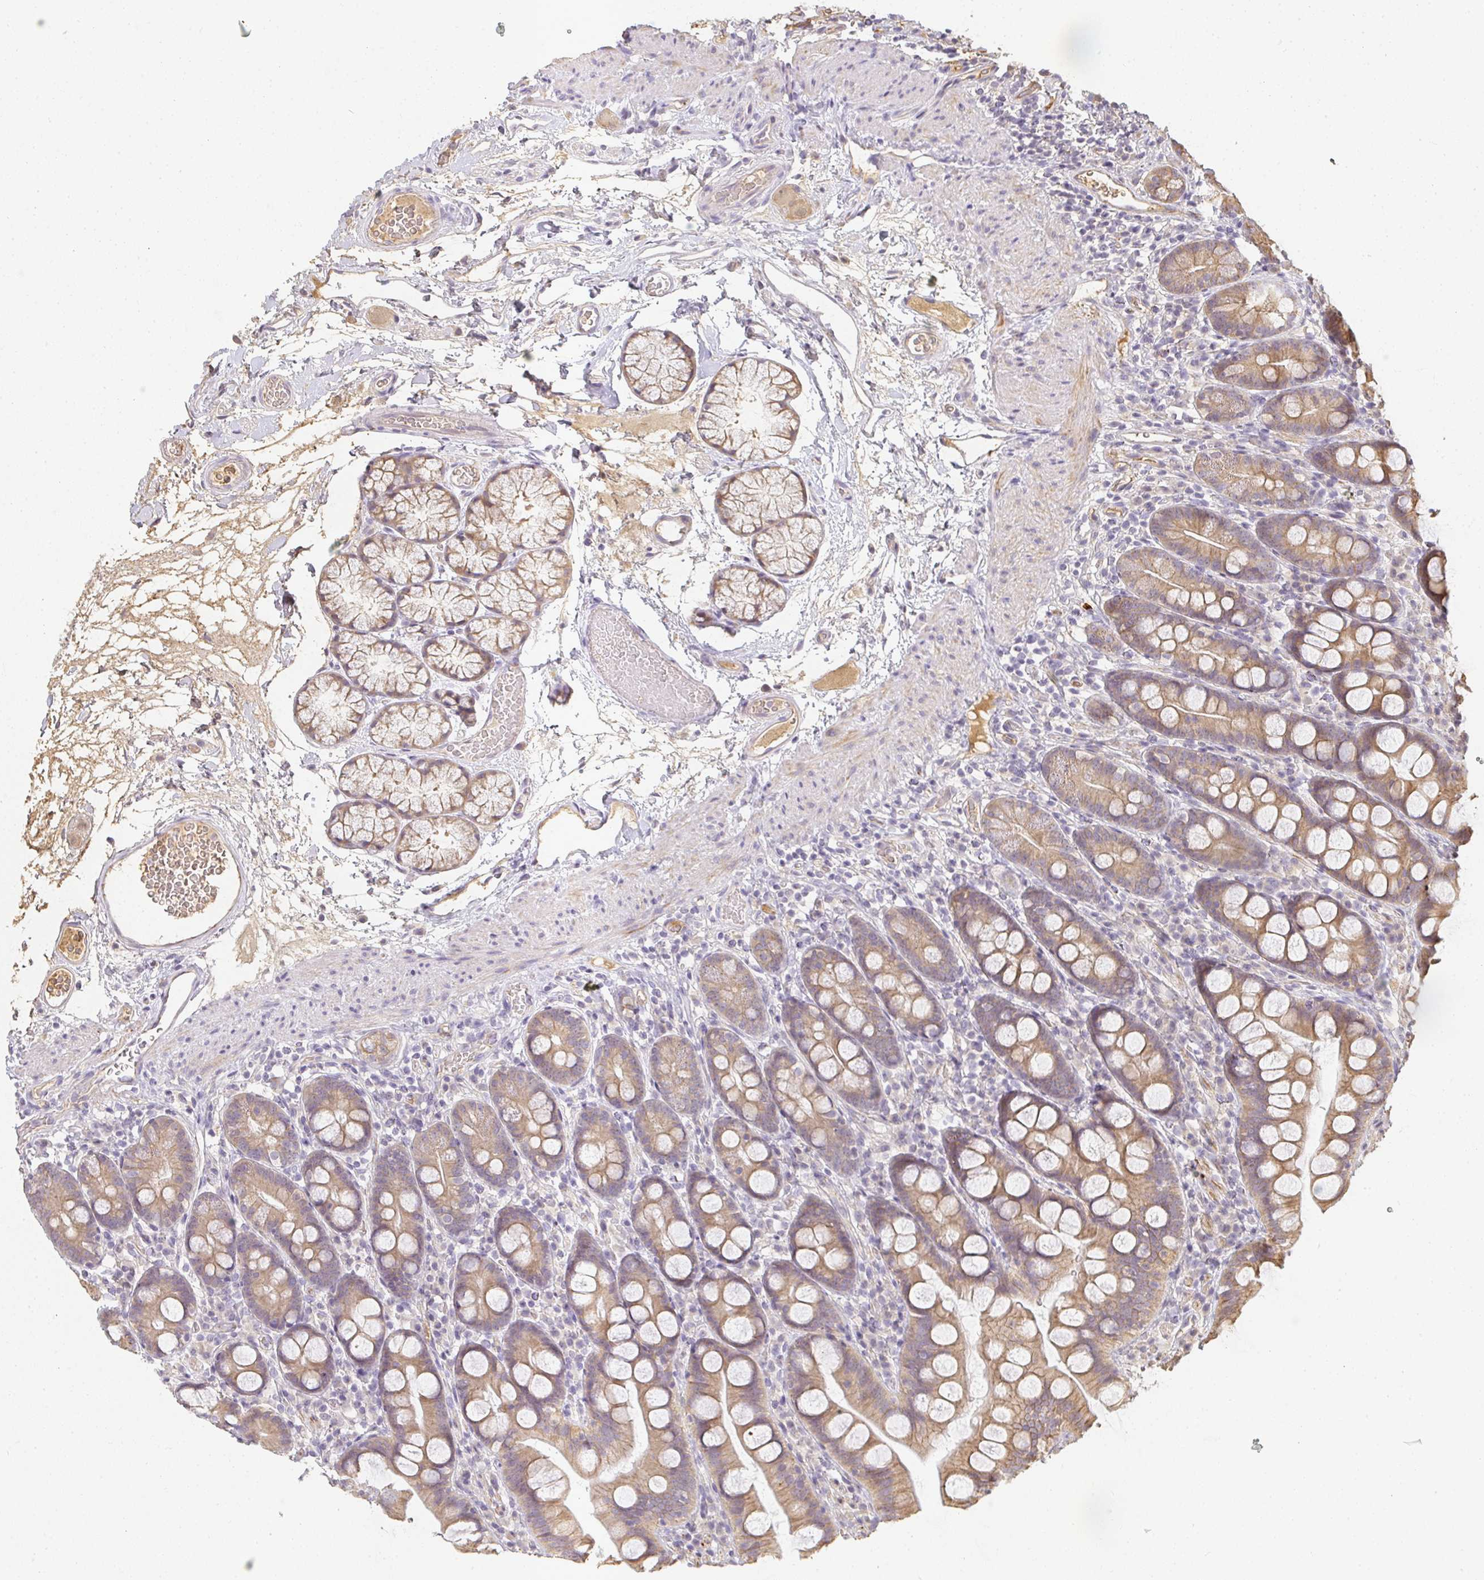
{"staining": {"intensity": "weak", "quantity": "25%-75%", "location": "cytoplasmic/membranous"}, "tissue": "duodenum", "cell_type": "Glandular cells", "image_type": "normal", "snomed": [{"axis": "morphology", "description": "Normal tissue, NOS"}, {"axis": "topography", "description": "Duodenum"}], "caption": "Immunohistochemical staining of benign human duodenum demonstrates 25%-75% levels of weak cytoplasmic/membranous protein expression in approximately 25%-75% of glandular cells. (IHC, brightfield microscopy, high magnification).", "gene": "SLC35B3", "patient": {"sex": "female", "age": 67}}